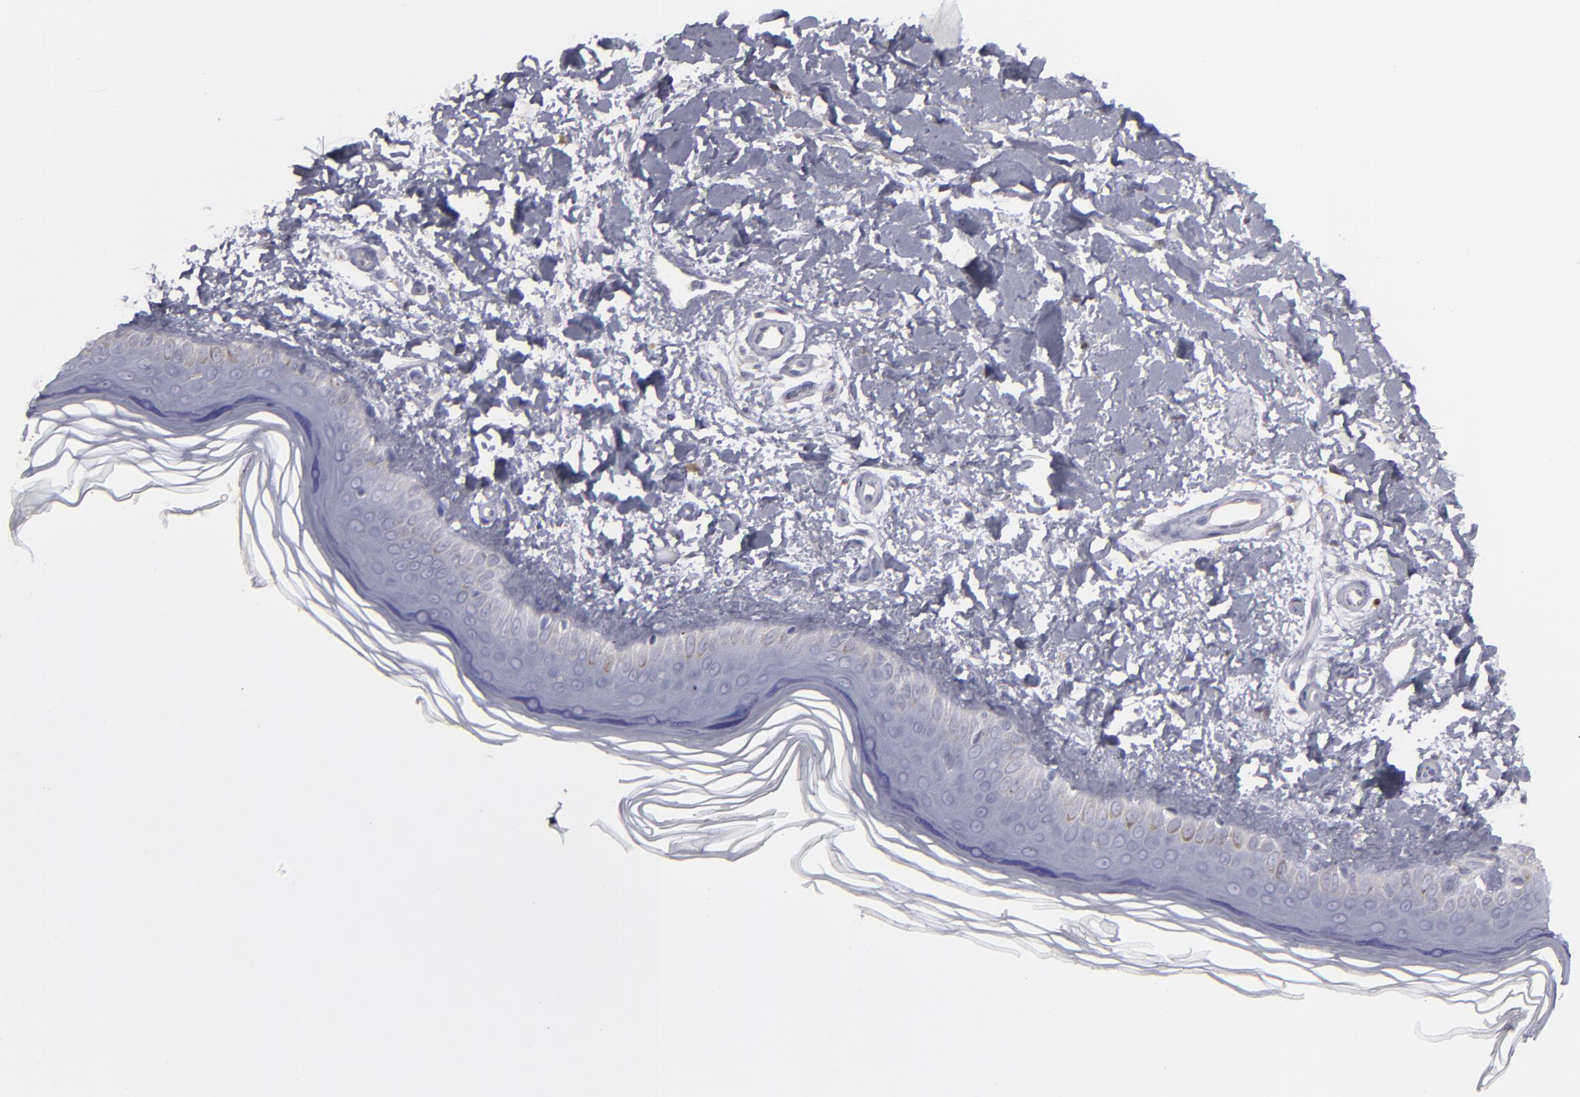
{"staining": {"intensity": "negative", "quantity": "none", "location": "none"}, "tissue": "skin", "cell_type": "Fibroblasts", "image_type": "normal", "snomed": [{"axis": "morphology", "description": "Normal tissue, NOS"}, {"axis": "topography", "description": "Skin"}], "caption": "Histopathology image shows no significant protein expression in fibroblasts of normal skin.", "gene": "SEMA3G", "patient": {"sex": "female", "age": 19}}